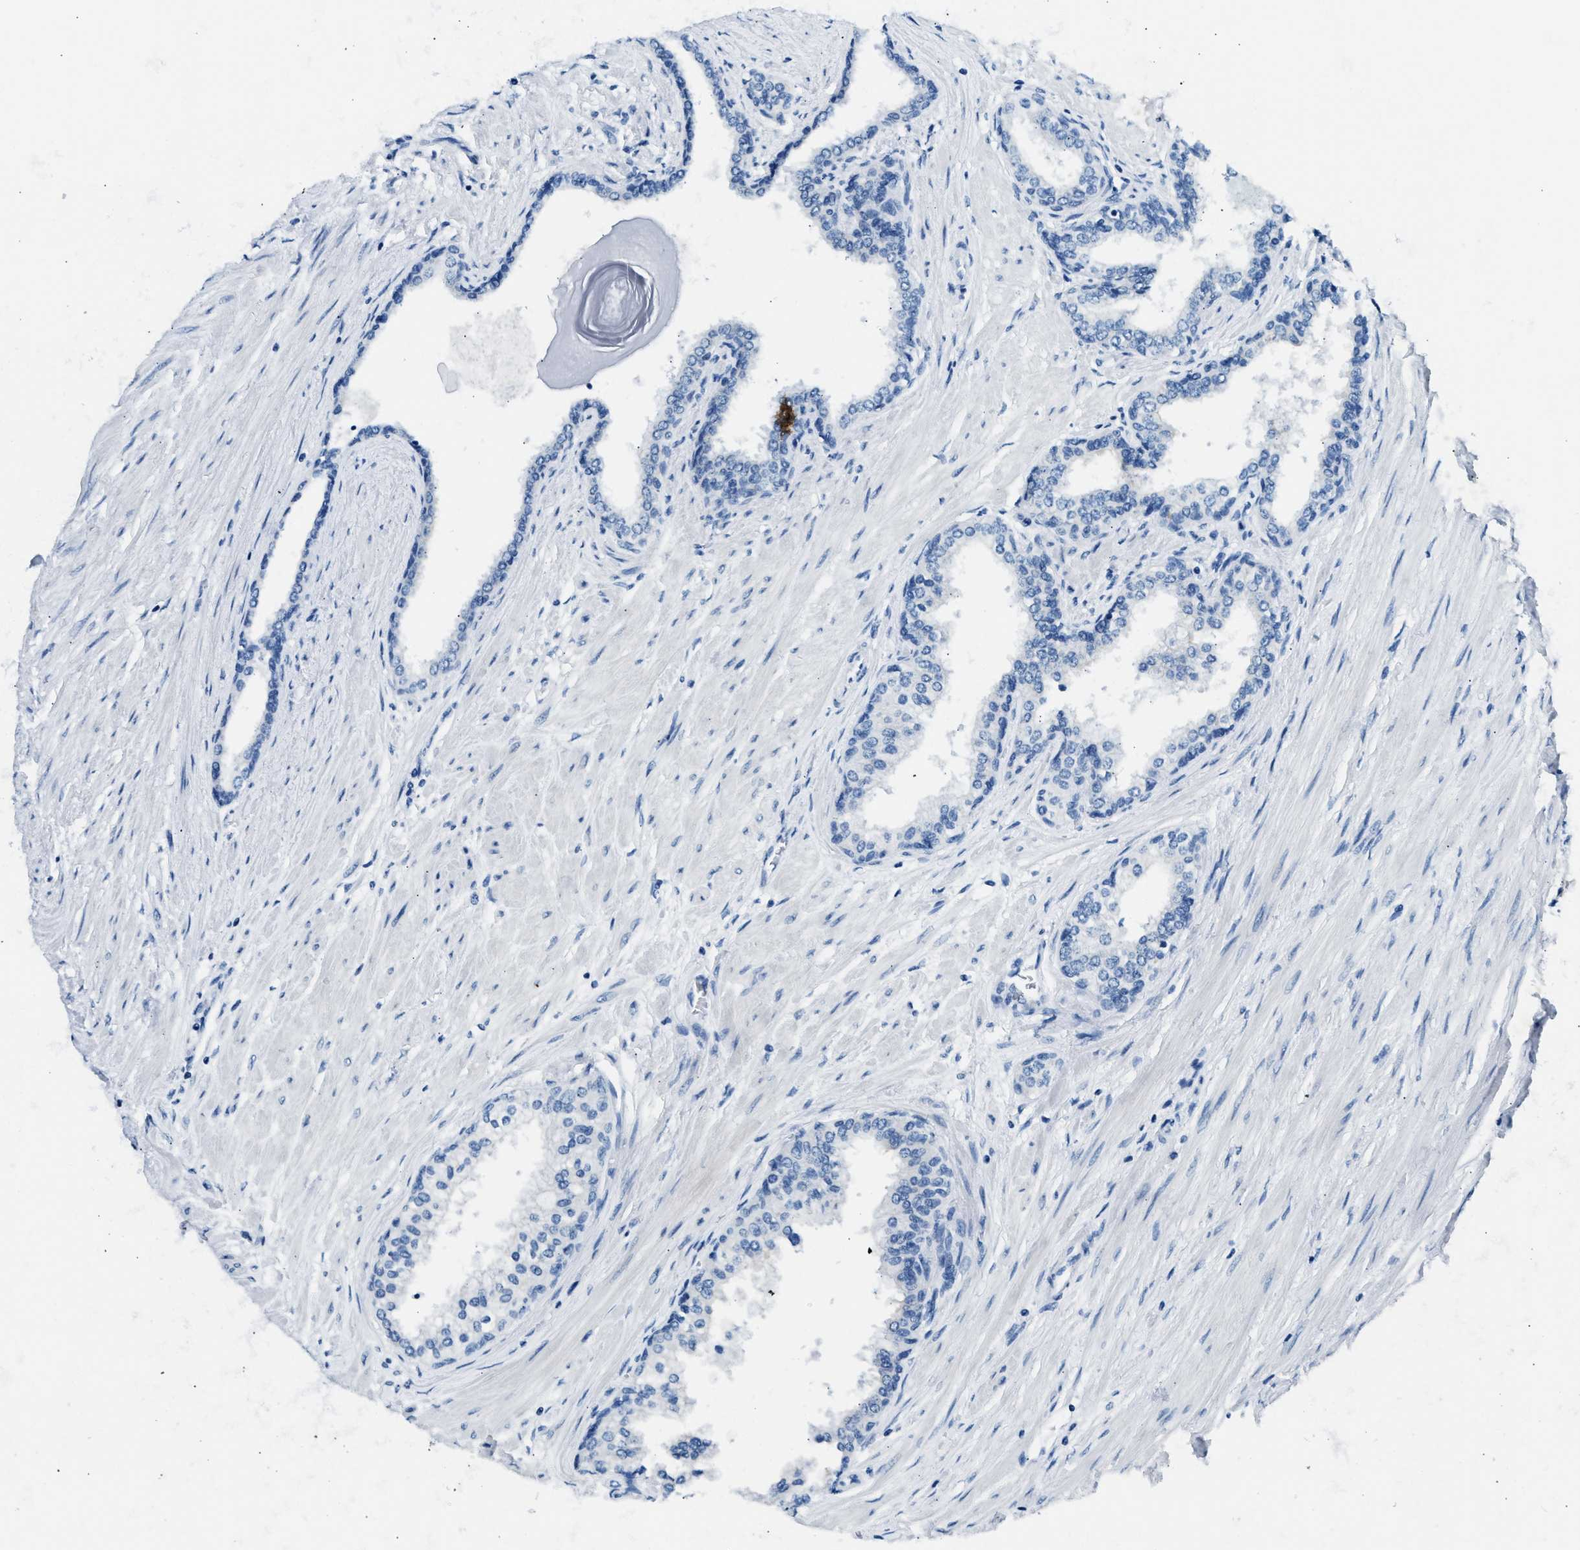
{"staining": {"intensity": "negative", "quantity": "none", "location": "none"}, "tissue": "prostate cancer", "cell_type": "Tumor cells", "image_type": "cancer", "snomed": [{"axis": "morphology", "description": "Adenocarcinoma, Low grade"}, {"axis": "topography", "description": "Prostate"}], "caption": "Adenocarcinoma (low-grade) (prostate) stained for a protein using immunohistochemistry (IHC) demonstrates no expression tumor cells.", "gene": "CLDN18", "patient": {"sex": "male", "age": 57}}